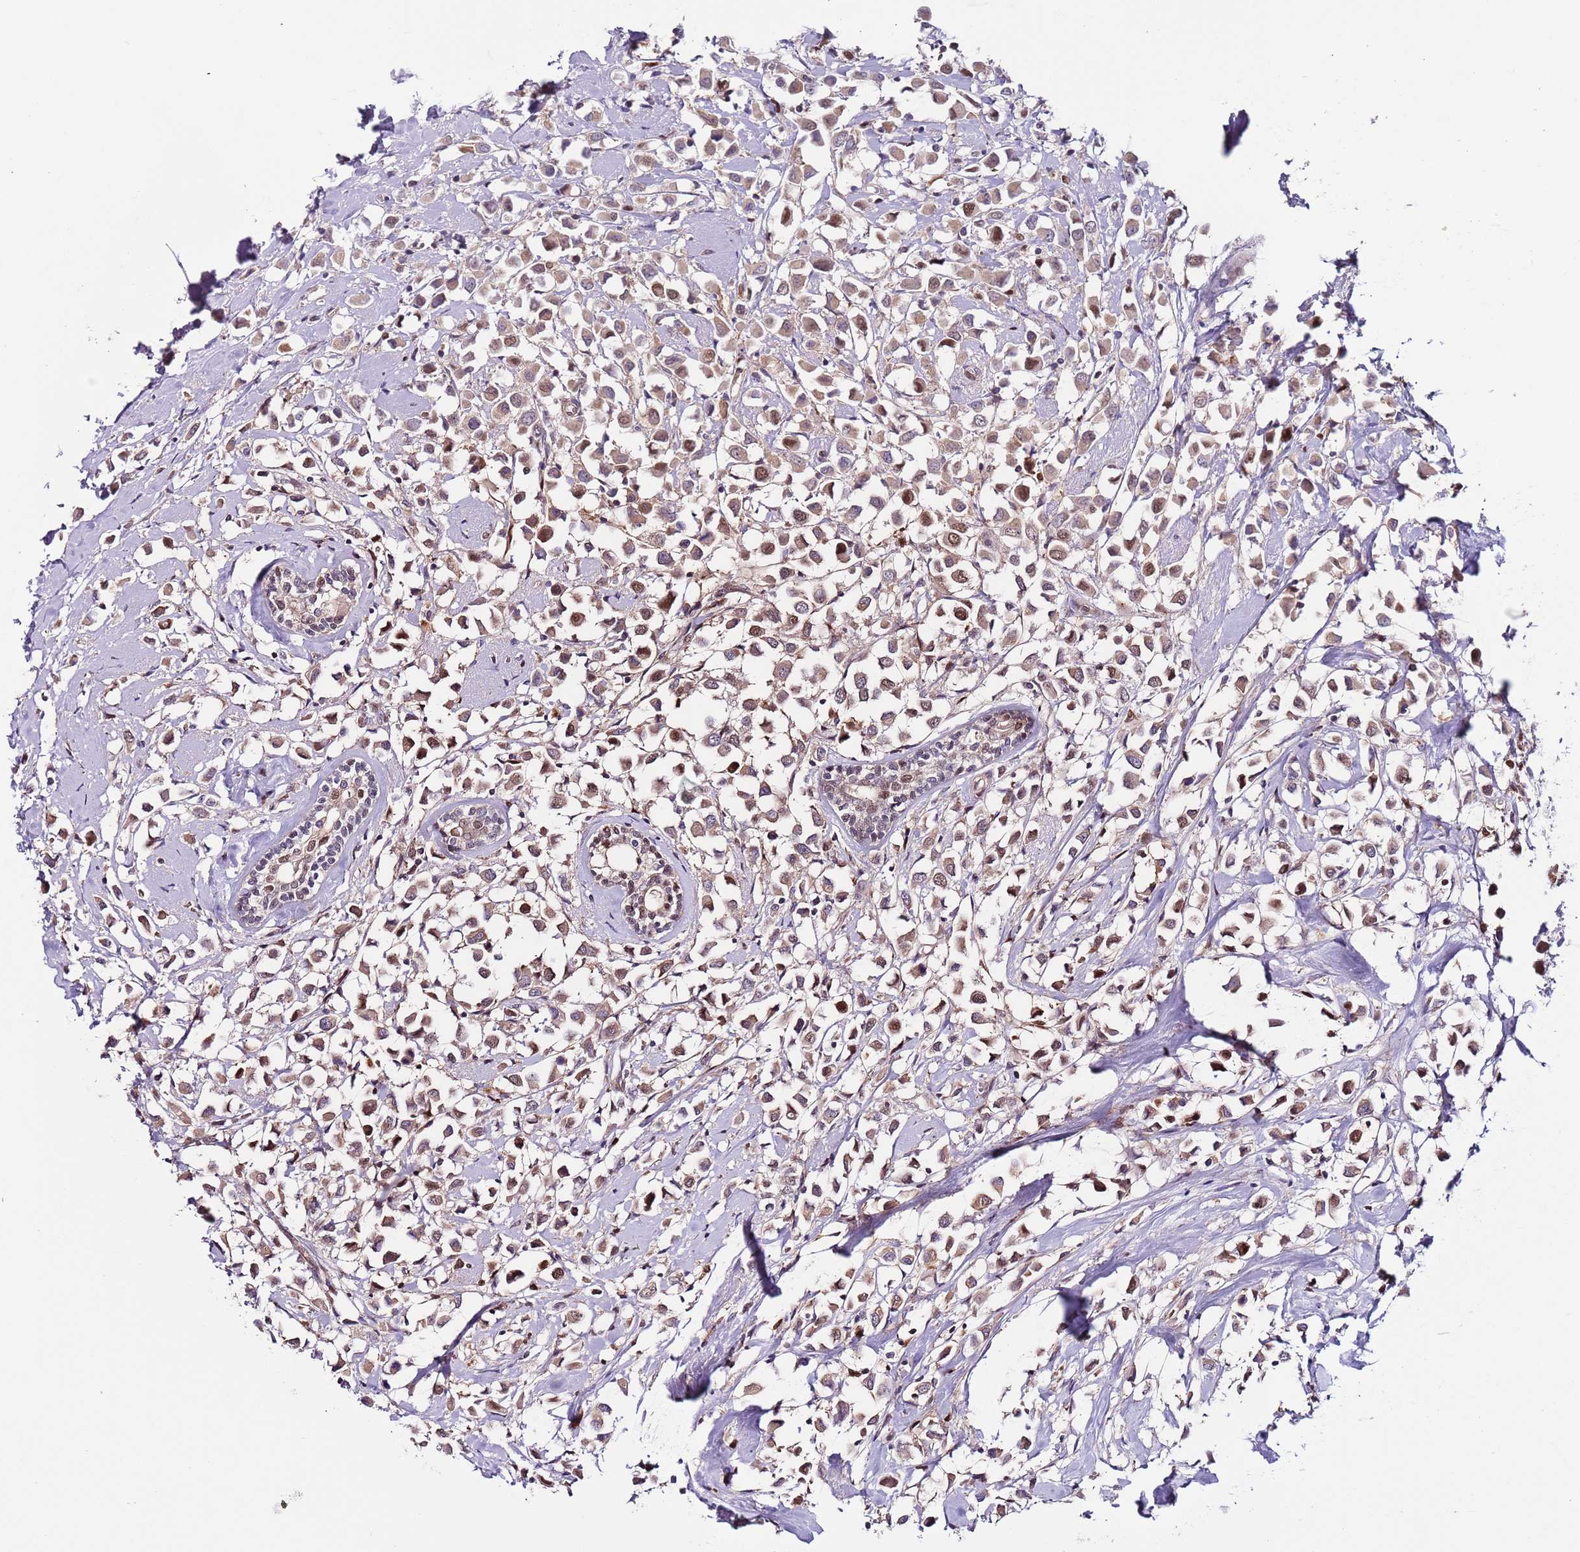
{"staining": {"intensity": "weak", "quantity": ">75%", "location": "cytoplasmic/membranous,nuclear"}, "tissue": "breast cancer", "cell_type": "Tumor cells", "image_type": "cancer", "snomed": [{"axis": "morphology", "description": "Duct carcinoma"}, {"axis": "topography", "description": "Breast"}], "caption": "Approximately >75% of tumor cells in human breast intraductal carcinoma exhibit weak cytoplasmic/membranous and nuclear protein positivity as visualized by brown immunohistochemical staining.", "gene": "RMND5B", "patient": {"sex": "female", "age": 61}}